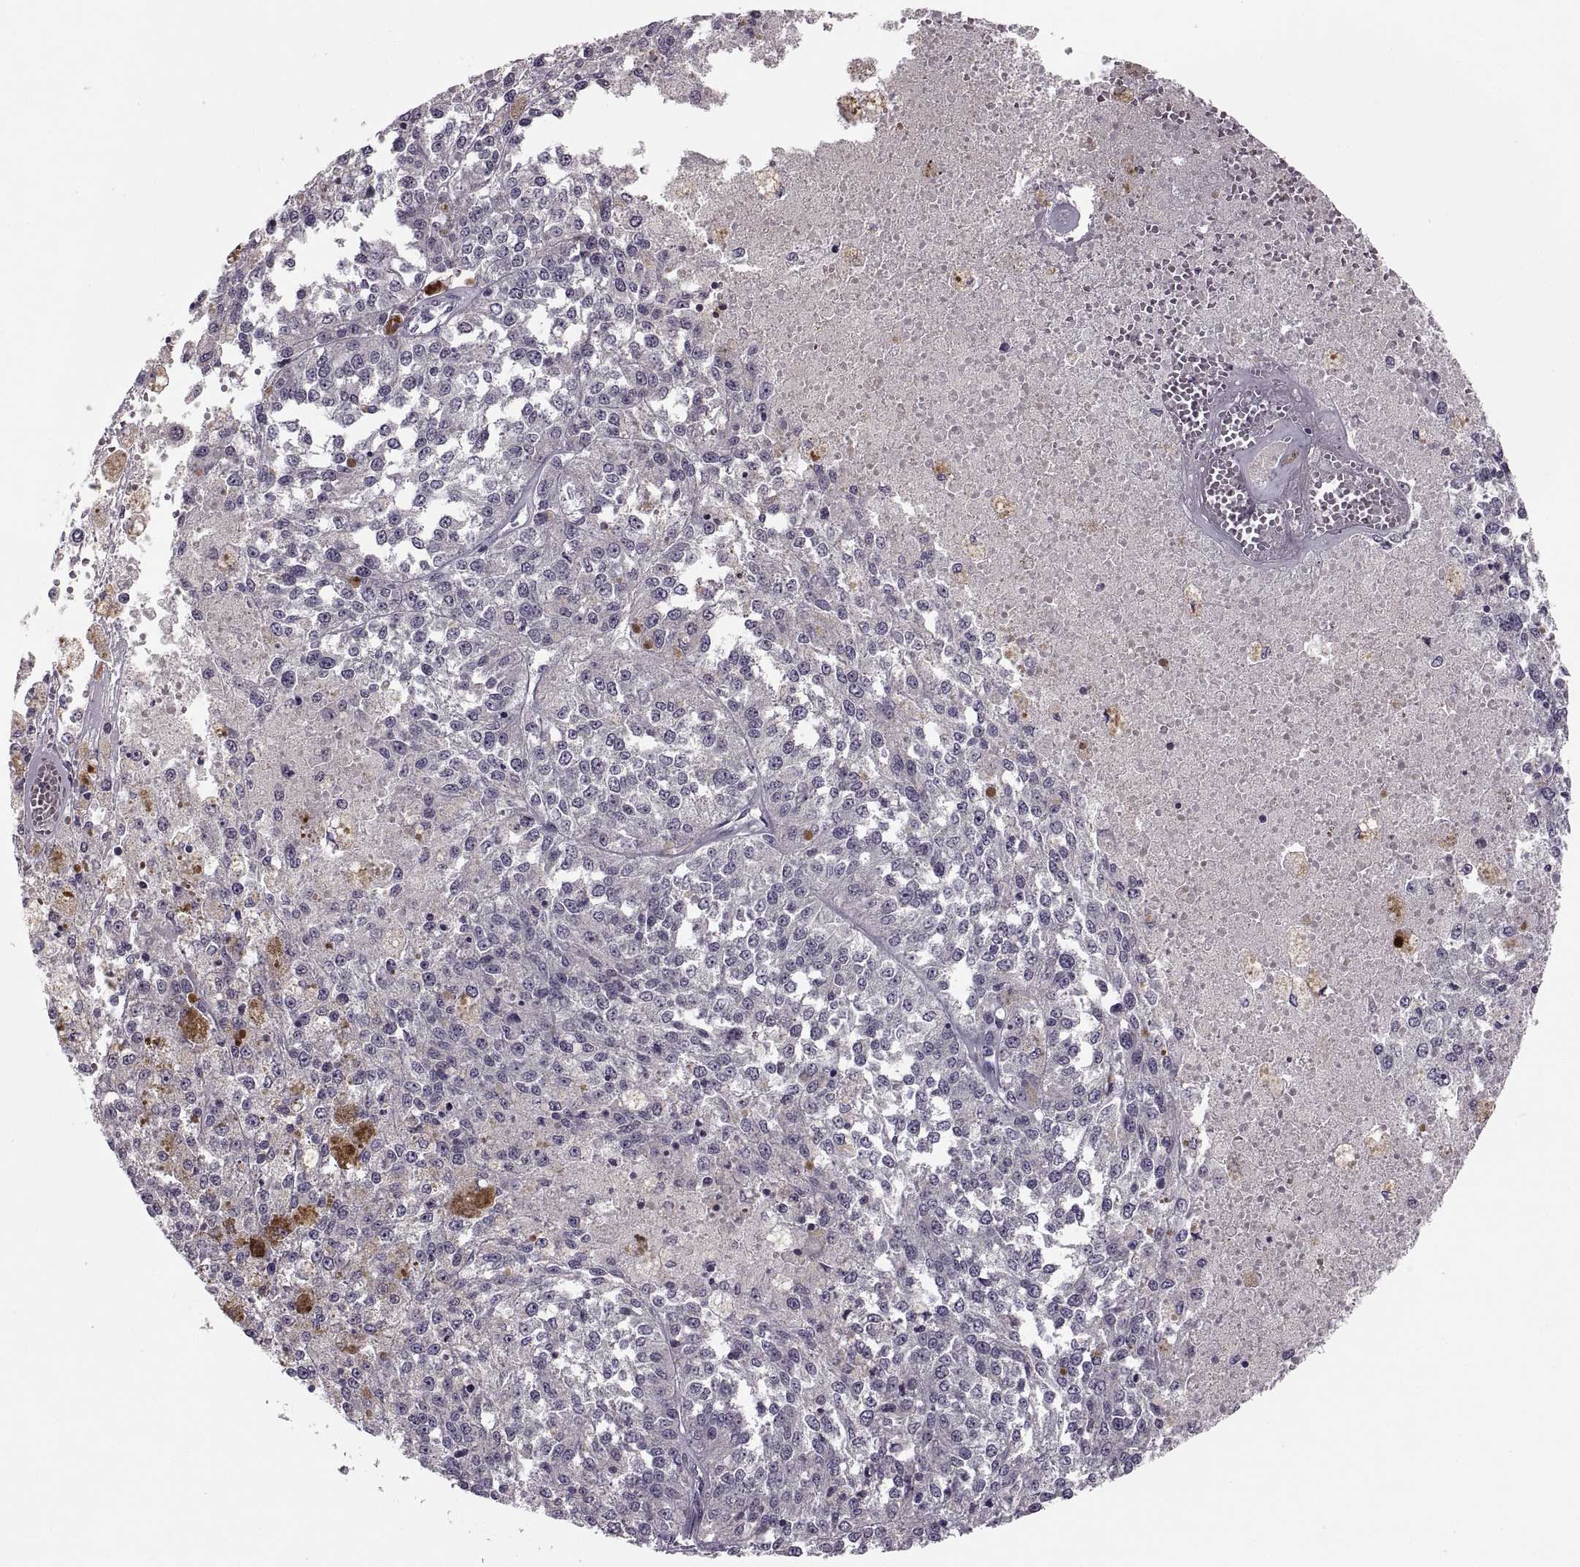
{"staining": {"intensity": "negative", "quantity": "none", "location": "none"}, "tissue": "melanoma", "cell_type": "Tumor cells", "image_type": "cancer", "snomed": [{"axis": "morphology", "description": "Malignant melanoma, Metastatic site"}, {"axis": "topography", "description": "Lymph node"}], "caption": "The IHC photomicrograph has no significant staining in tumor cells of malignant melanoma (metastatic site) tissue.", "gene": "CACNA1F", "patient": {"sex": "female", "age": 64}}